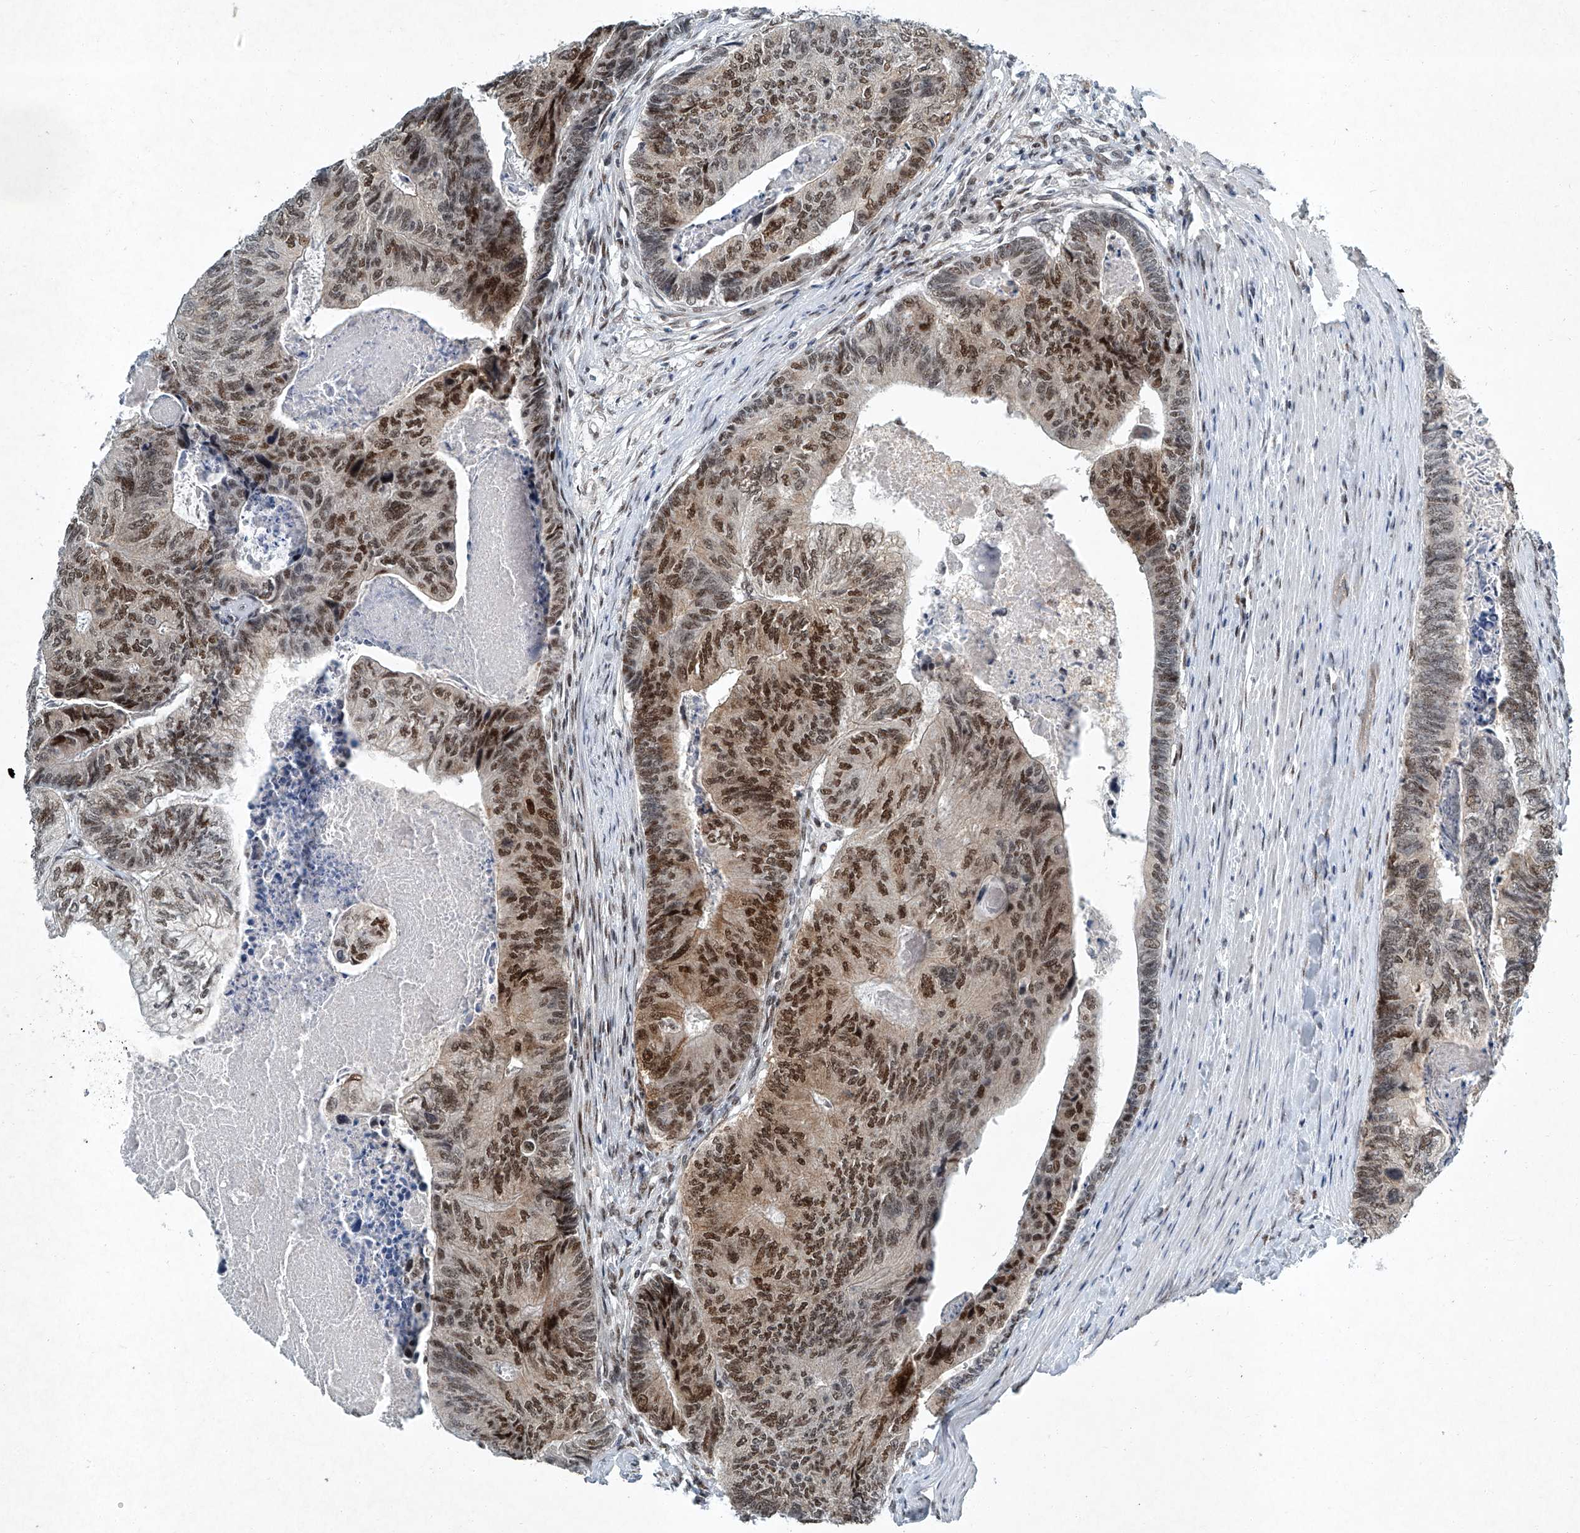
{"staining": {"intensity": "moderate", "quantity": ">75%", "location": "nuclear"}, "tissue": "colorectal cancer", "cell_type": "Tumor cells", "image_type": "cancer", "snomed": [{"axis": "morphology", "description": "Adenocarcinoma, NOS"}, {"axis": "topography", "description": "Colon"}], "caption": "Protein expression analysis of colorectal cancer shows moderate nuclear staining in approximately >75% of tumor cells. (DAB (3,3'-diaminobenzidine) IHC with brightfield microscopy, high magnification).", "gene": "TFDP1", "patient": {"sex": "female", "age": 67}}